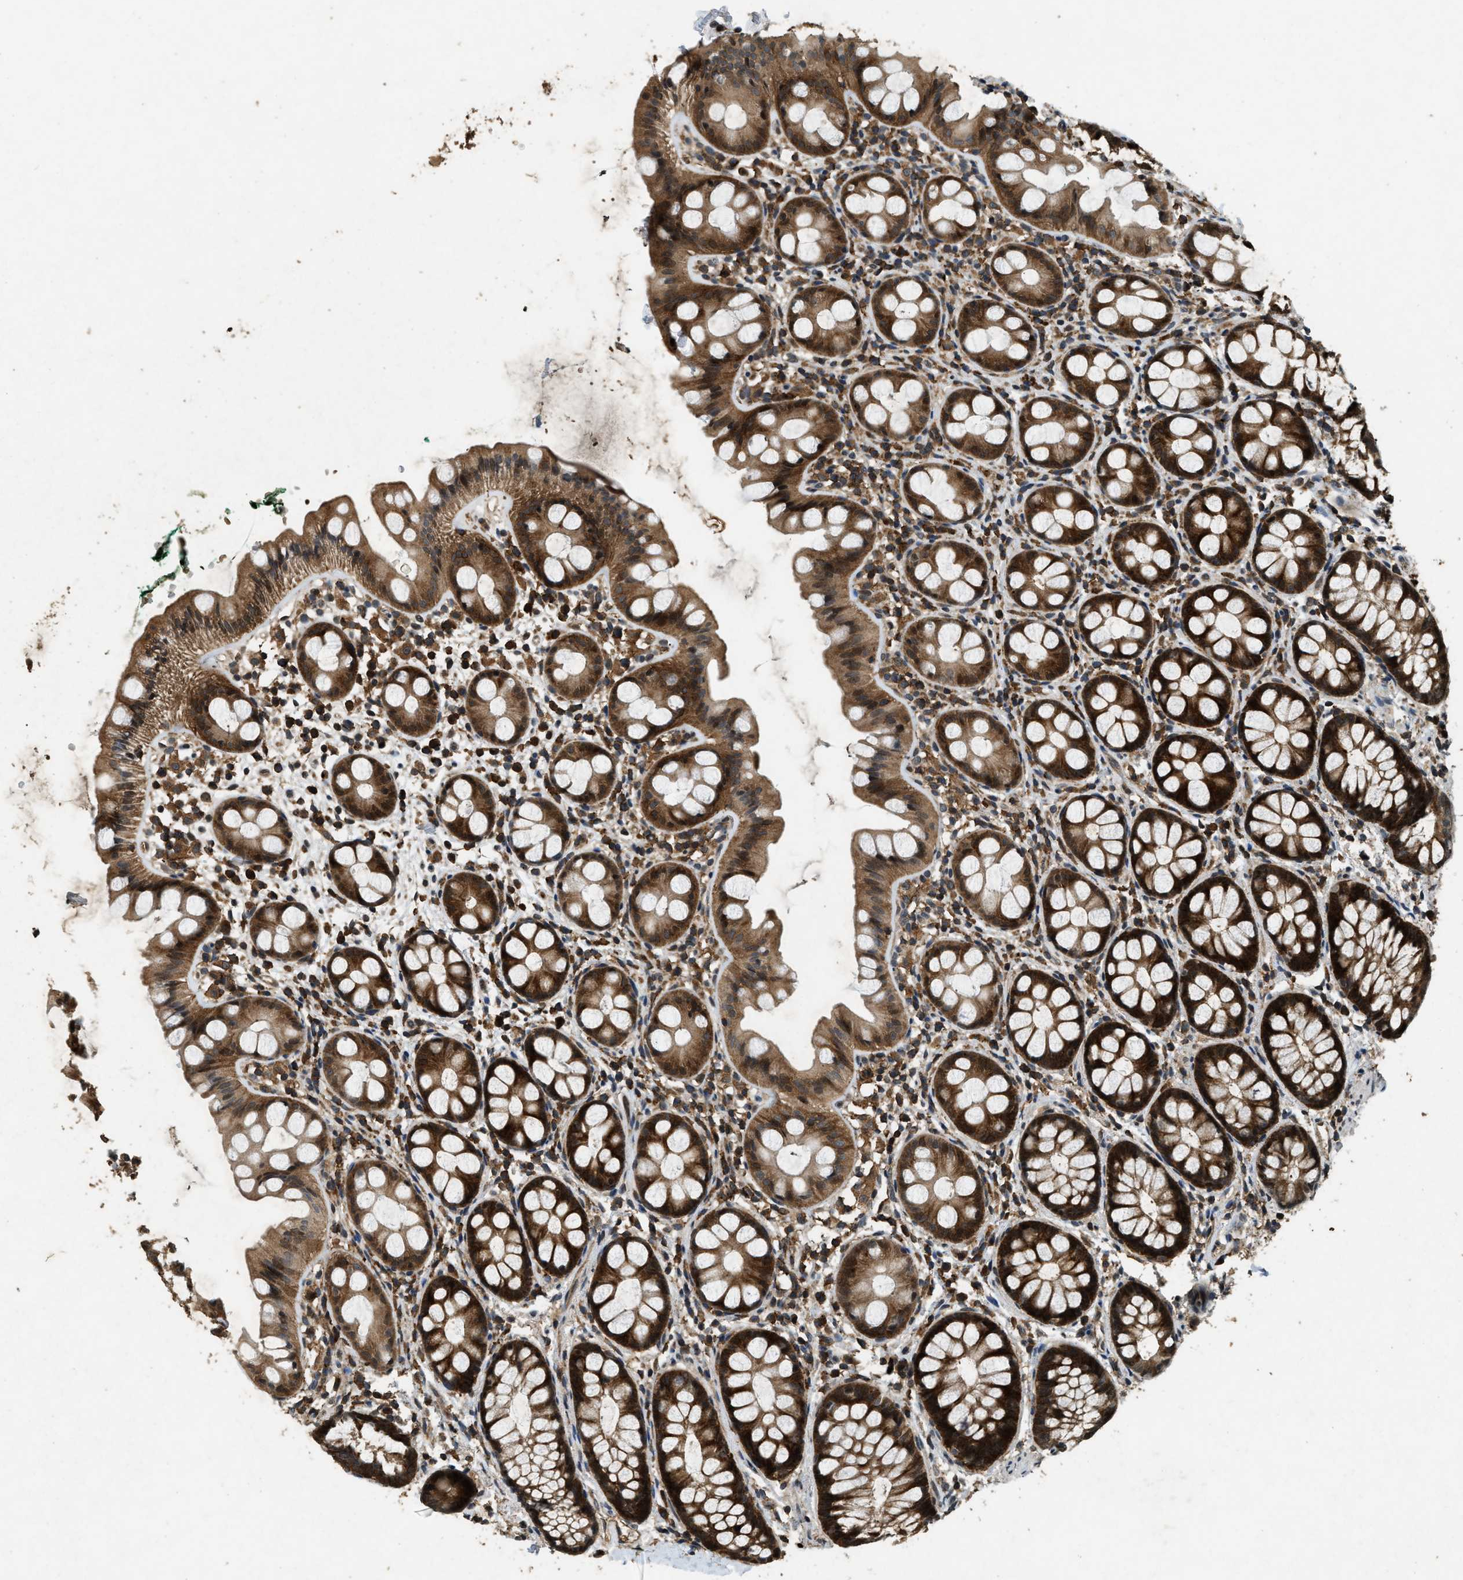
{"staining": {"intensity": "strong", "quantity": ">75%", "location": "cytoplasmic/membranous"}, "tissue": "rectum", "cell_type": "Glandular cells", "image_type": "normal", "snomed": [{"axis": "morphology", "description": "Normal tissue, NOS"}, {"axis": "topography", "description": "Rectum"}], "caption": "Immunohistochemical staining of unremarkable human rectum displays high levels of strong cytoplasmic/membranous expression in approximately >75% of glandular cells.", "gene": "RNF141", "patient": {"sex": "female", "age": 65}}